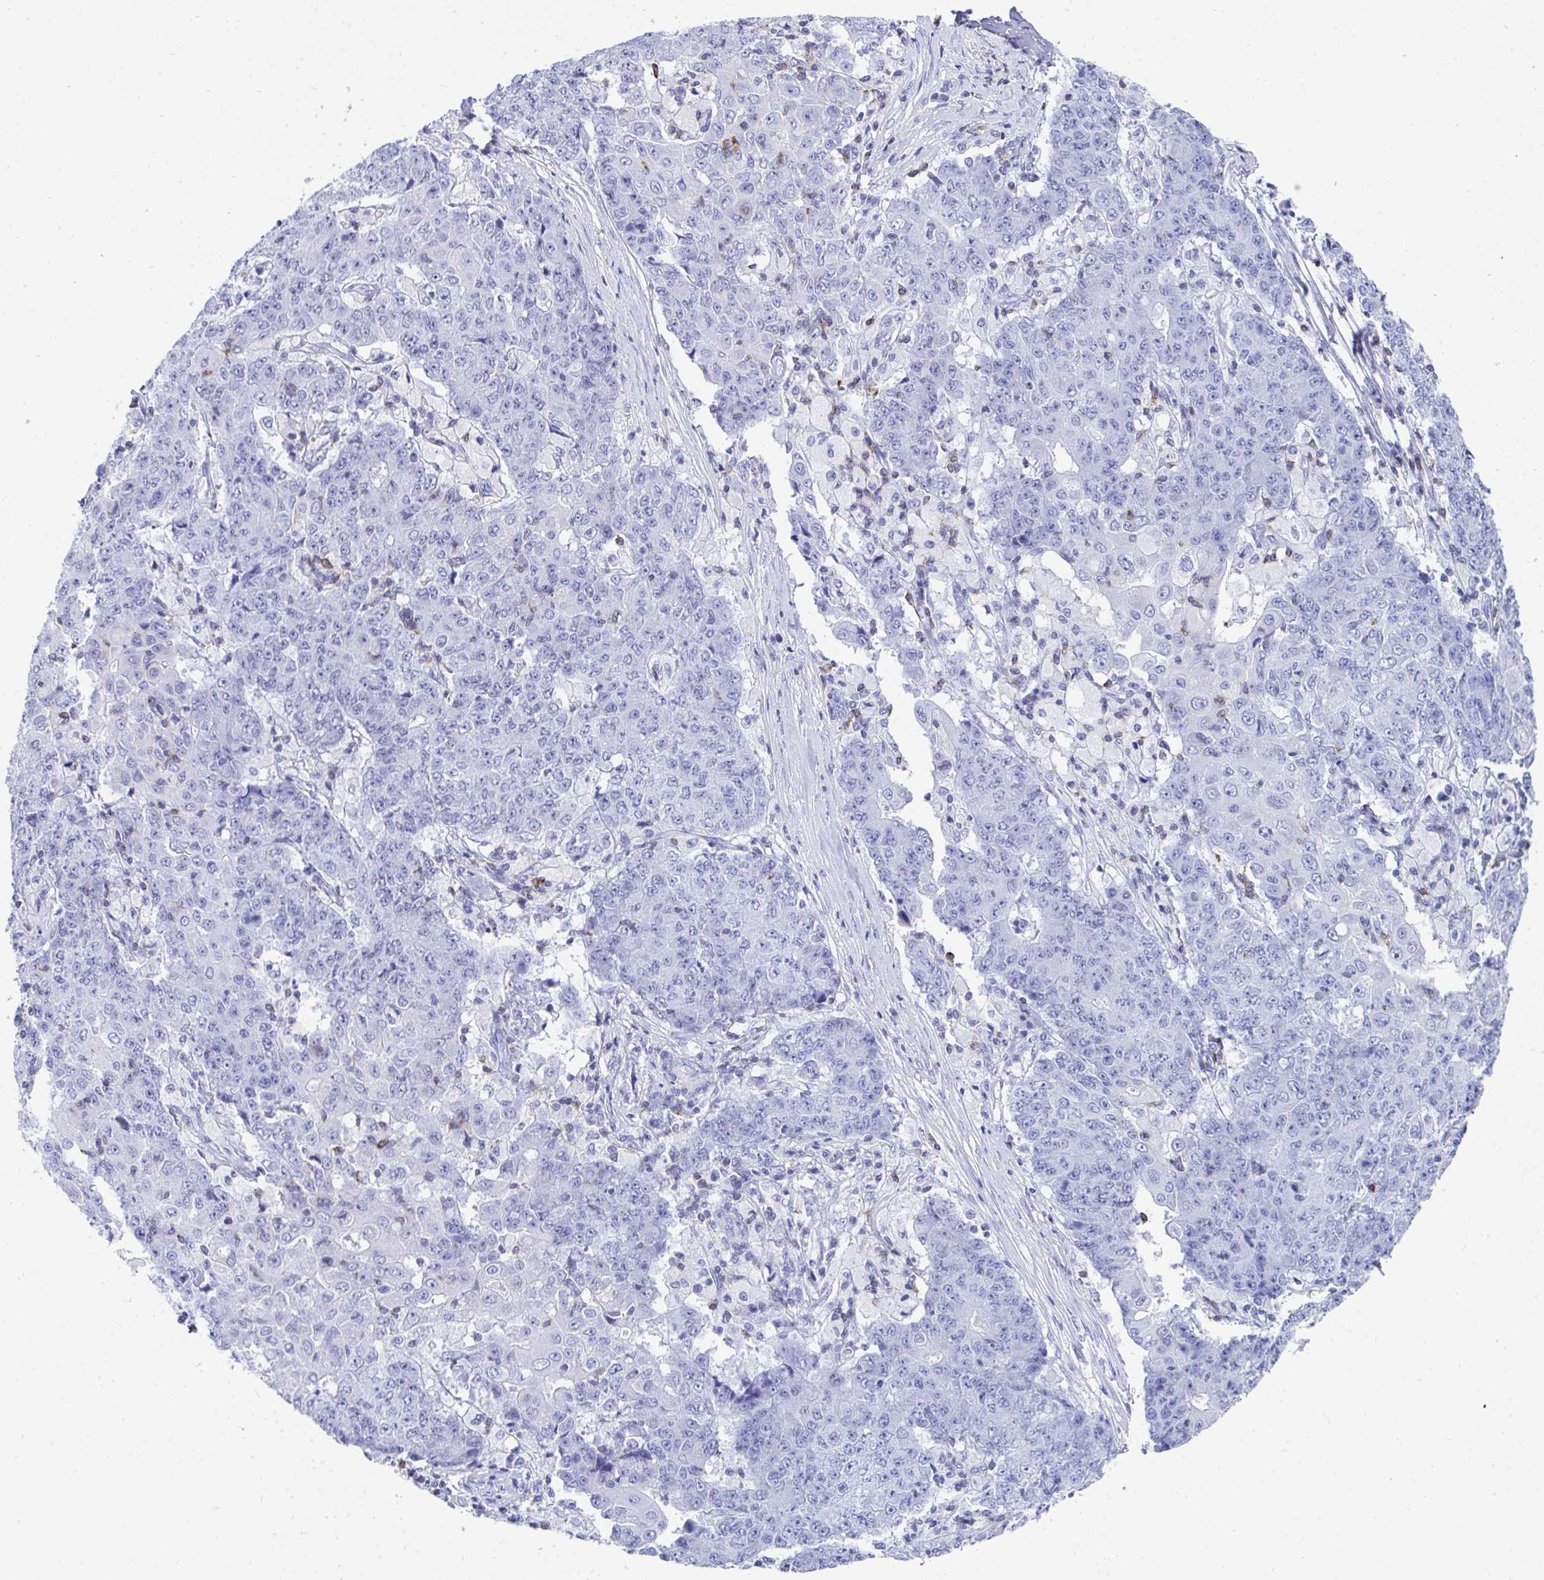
{"staining": {"intensity": "negative", "quantity": "none", "location": "none"}, "tissue": "ovarian cancer", "cell_type": "Tumor cells", "image_type": "cancer", "snomed": [{"axis": "morphology", "description": "Carcinoma, endometroid"}, {"axis": "topography", "description": "Ovary"}], "caption": "Tumor cells show no significant protein expression in ovarian endometroid carcinoma.", "gene": "CD7", "patient": {"sex": "female", "age": 42}}